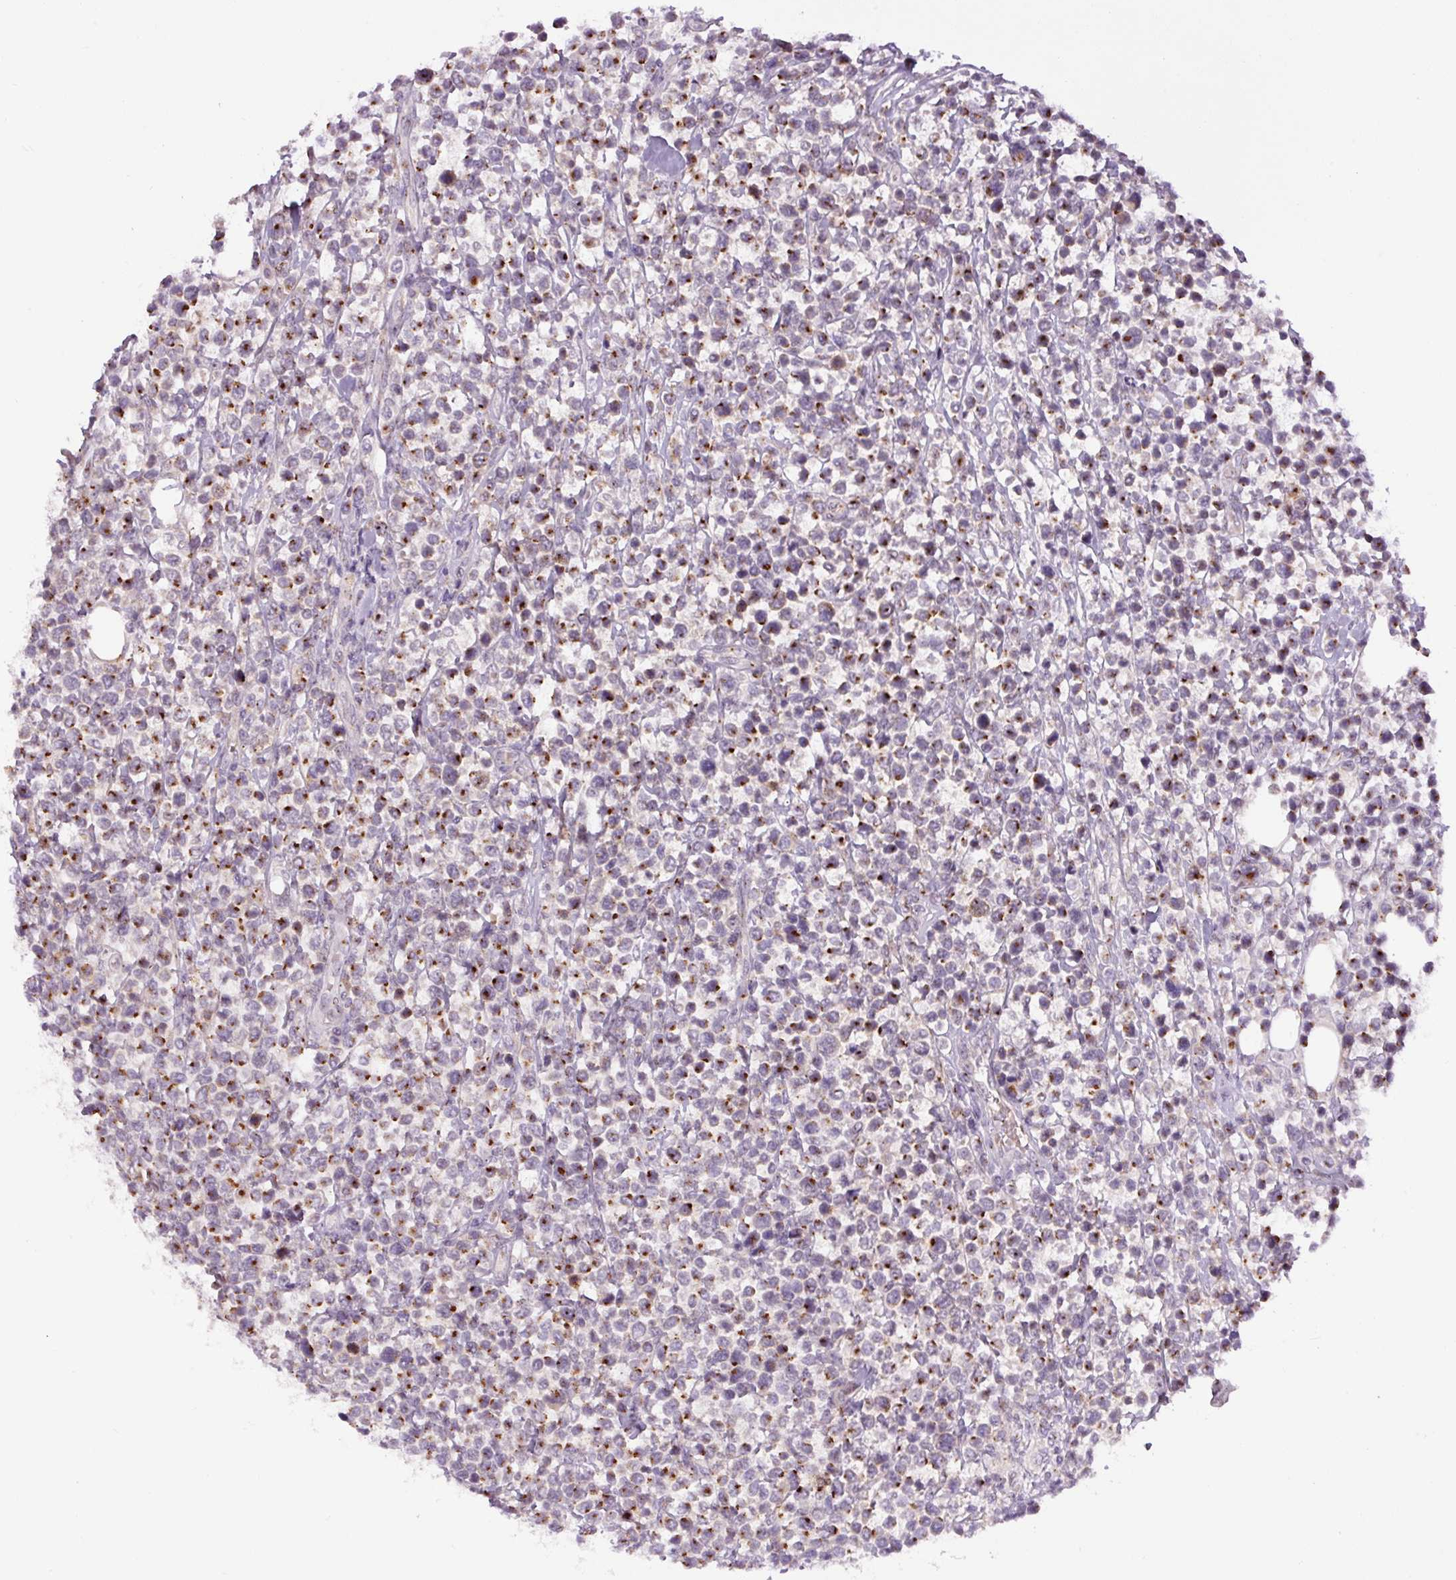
{"staining": {"intensity": "moderate", "quantity": ">75%", "location": "cytoplasmic/membranous"}, "tissue": "lymphoma", "cell_type": "Tumor cells", "image_type": "cancer", "snomed": [{"axis": "morphology", "description": "Malignant lymphoma, non-Hodgkin's type, Low grade"}, {"axis": "topography", "description": "Lymph node"}], "caption": "Protein expression analysis of low-grade malignant lymphoma, non-Hodgkin's type displays moderate cytoplasmic/membranous expression in about >75% of tumor cells.", "gene": "PCM1", "patient": {"sex": "male", "age": 60}}